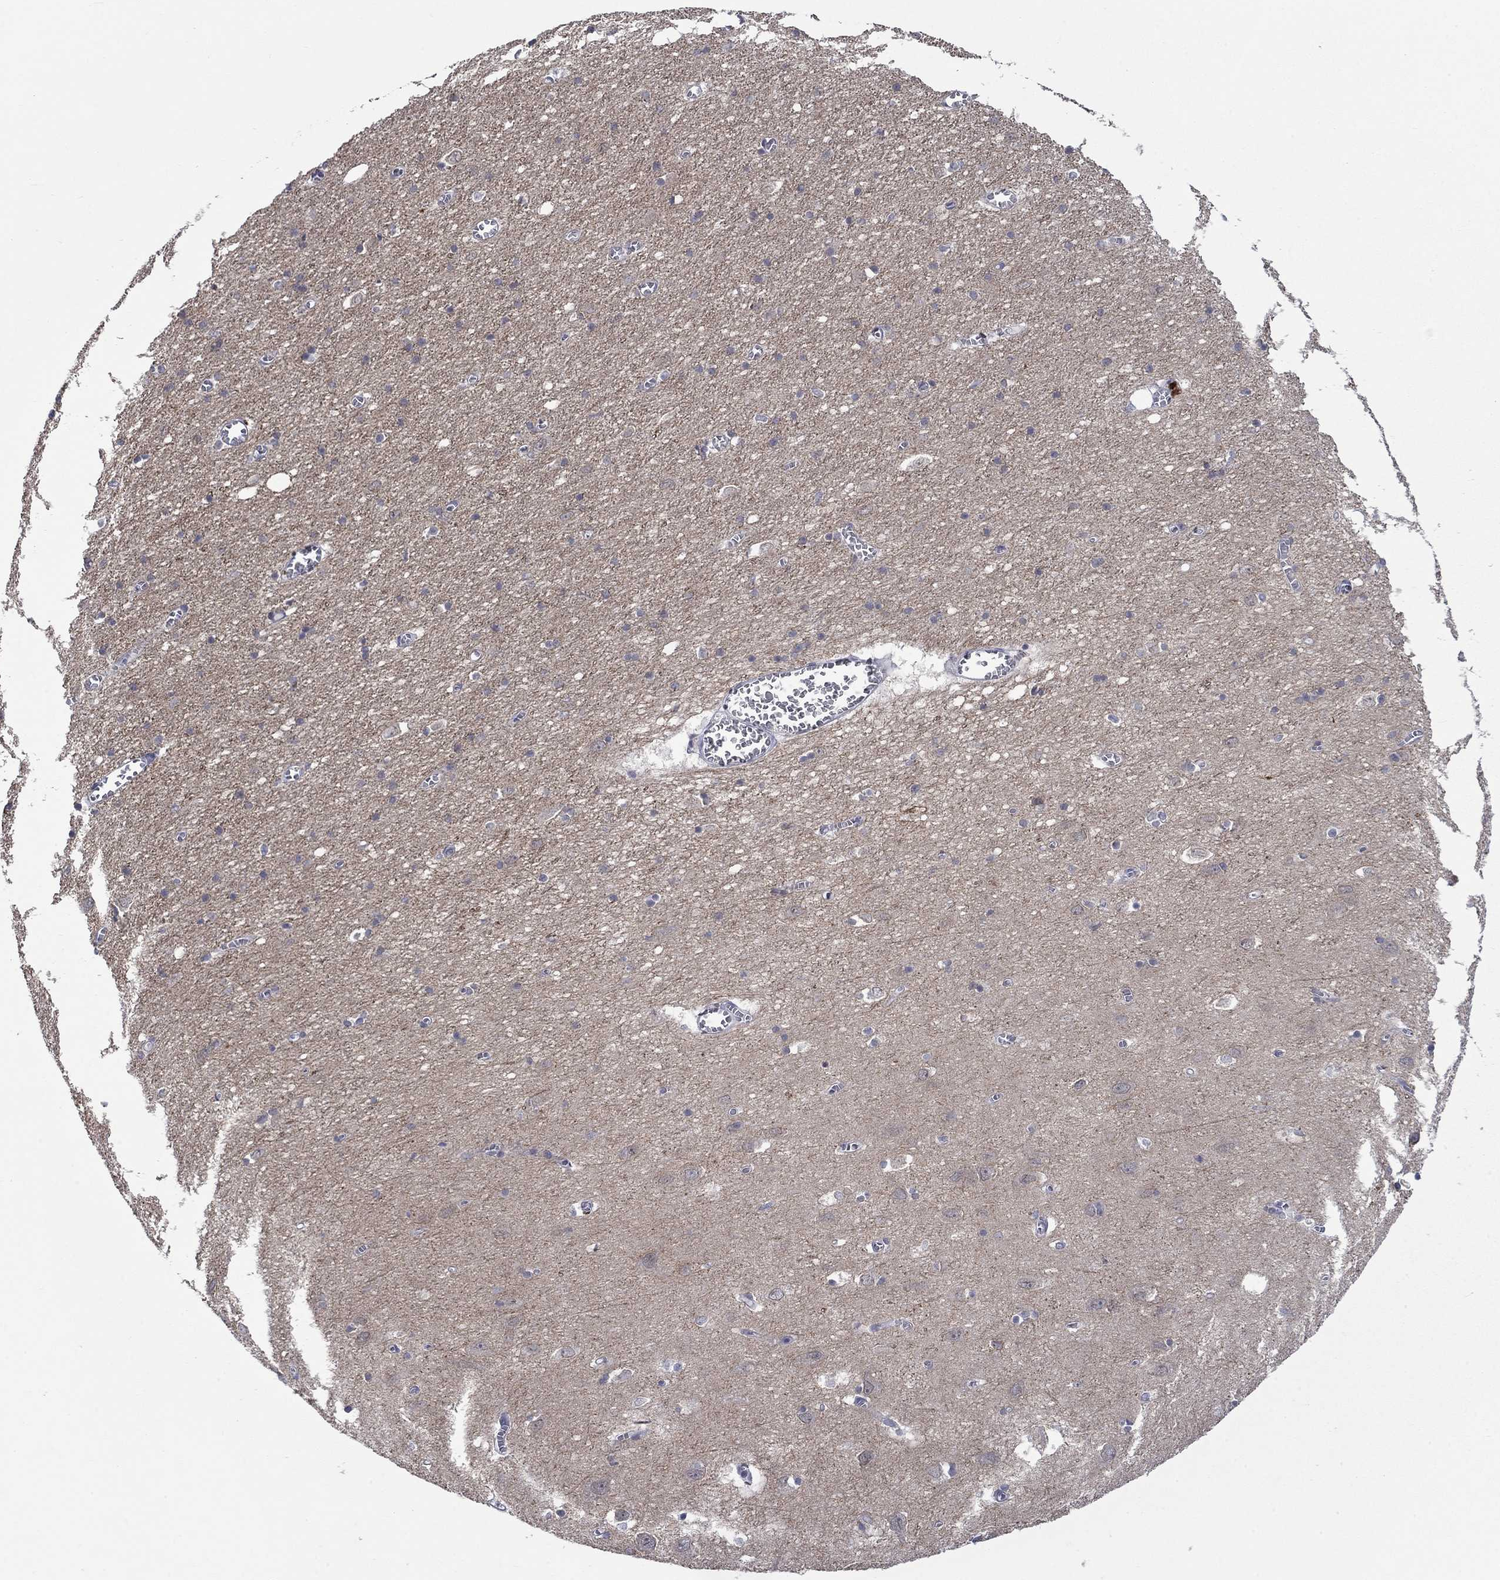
{"staining": {"intensity": "negative", "quantity": "none", "location": "none"}, "tissue": "cerebral cortex", "cell_type": "Endothelial cells", "image_type": "normal", "snomed": [{"axis": "morphology", "description": "Normal tissue, NOS"}, {"axis": "topography", "description": "Cerebral cortex"}], "caption": "High magnification brightfield microscopy of benign cerebral cortex stained with DAB (3,3'-diaminobenzidine) (brown) and counterstained with hematoxylin (blue): endothelial cells show no significant positivity.", "gene": "NSMF", "patient": {"sex": "male", "age": 70}}